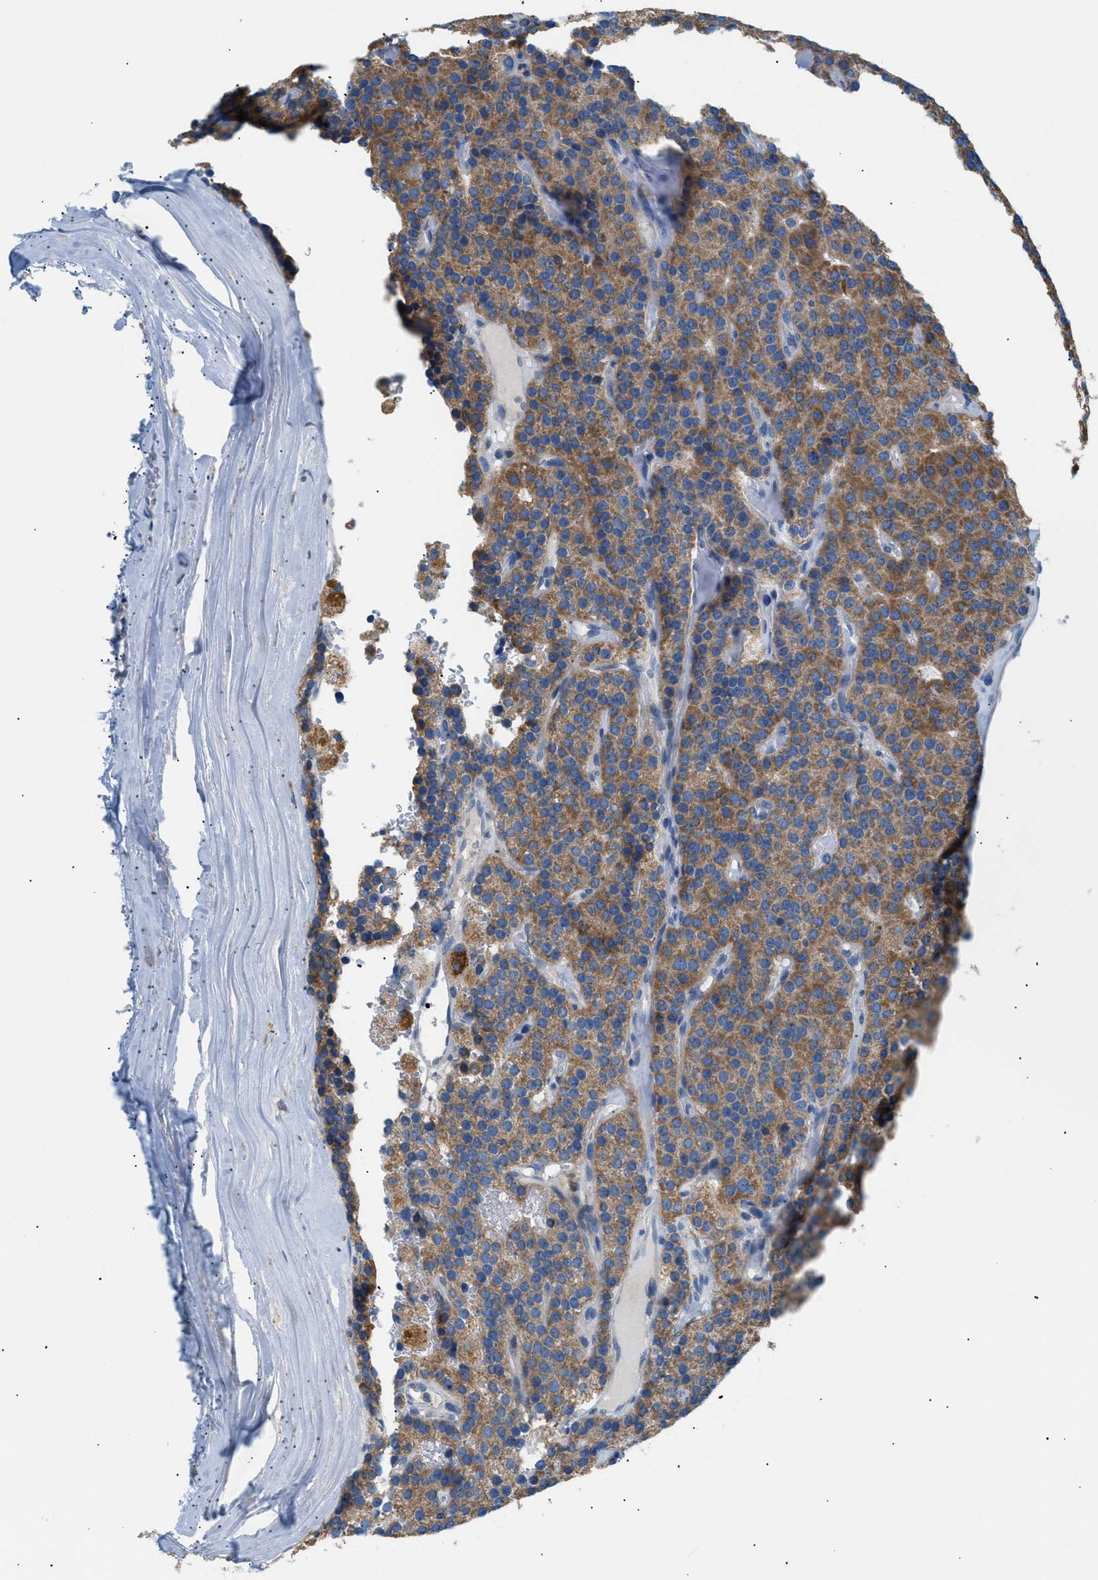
{"staining": {"intensity": "moderate", "quantity": ">75%", "location": "cytoplasmic/membranous"}, "tissue": "parathyroid gland", "cell_type": "Glandular cells", "image_type": "normal", "snomed": [{"axis": "morphology", "description": "Normal tissue, NOS"}, {"axis": "morphology", "description": "Adenoma, NOS"}, {"axis": "topography", "description": "Parathyroid gland"}], "caption": "Approximately >75% of glandular cells in normal human parathyroid gland show moderate cytoplasmic/membranous protein positivity as visualized by brown immunohistochemical staining.", "gene": "ILDR1", "patient": {"sex": "female", "age": 86}}